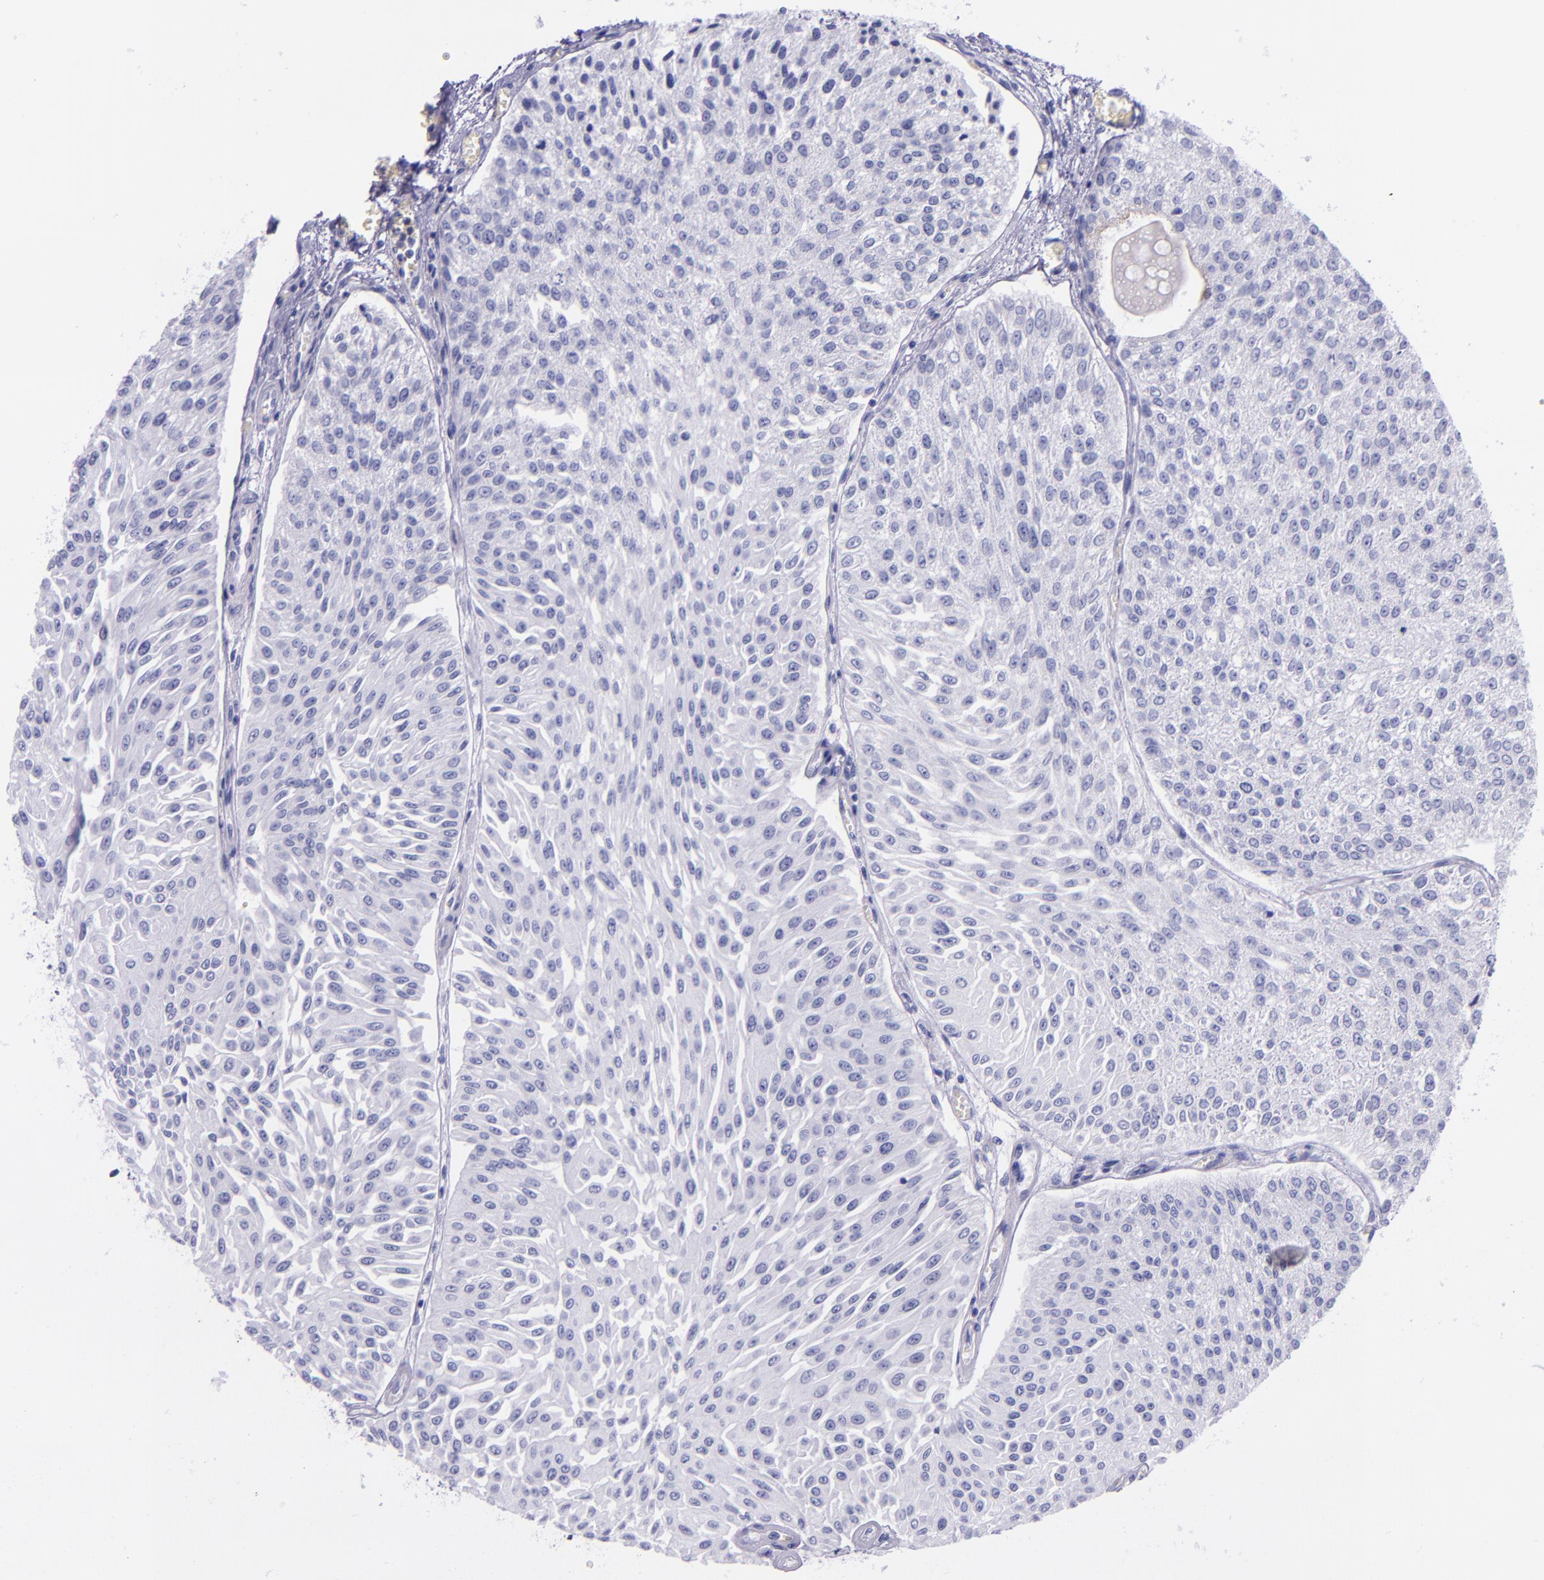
{"staining": {"intensity": "negative", "quantity": "none", "location": "none"}, "tissue": "urothelial cancer", "cell_type": "Tumor cells", "image_type": "cancer", "snomed": [{"axis": "morphology", "description": "Urothelial carcinoma, Low grade"}, {"axis": "topography", "description": "Urinary bladder"}], "caption": "Immunohistochemistry micrograph of neoplastic tissue: urothelial cancer stained with DAB (3,3'-diaminobenzidine) demonstrates no significant protein staining in tumor cells.", "gene": "SLPI", "patient": {"sex": "male", "age": 86}}